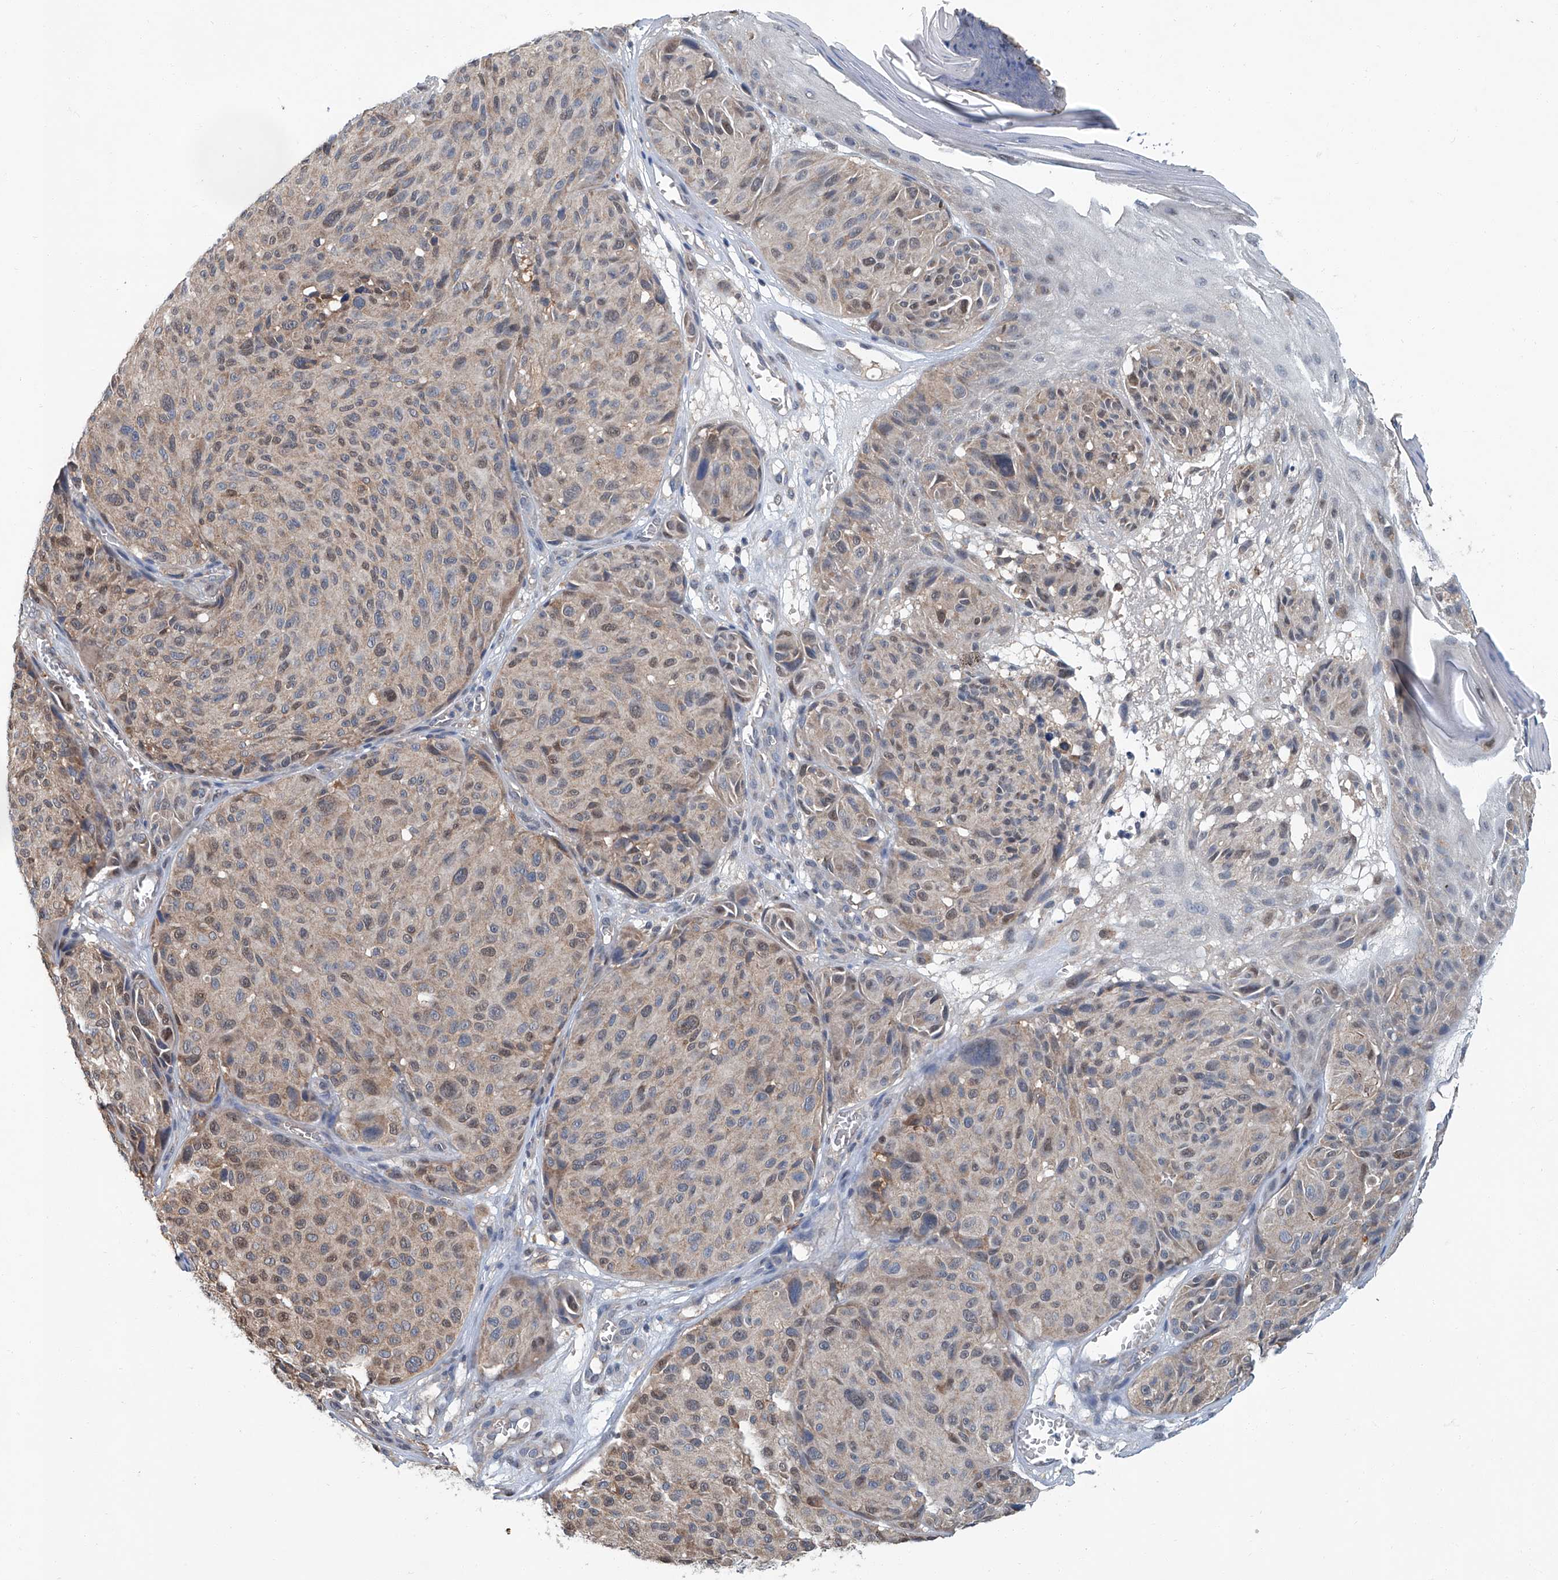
{"staining": {"intensity": "weak", "quantity": "25%-75%", "location": "cytoplasmic/membranous,nuclear"}, "tissue": "melanoma", "cell_type": "Tumor cells", "image_type": "cancer", "snomed": [{"axis": "morphology", "description": "Malignant melanoma, NOS"}, {"axis": "topography", "description": "Skin"}], "caption": "Weak cytoplasmic/membranous and nuclear expression for a protein is appreciated in about 25%-75% of tumor cells of melanoma using immunohistochemistry (IHC).", "gene": "CLK1", "patient": {"sex": "male", "age": 83}}